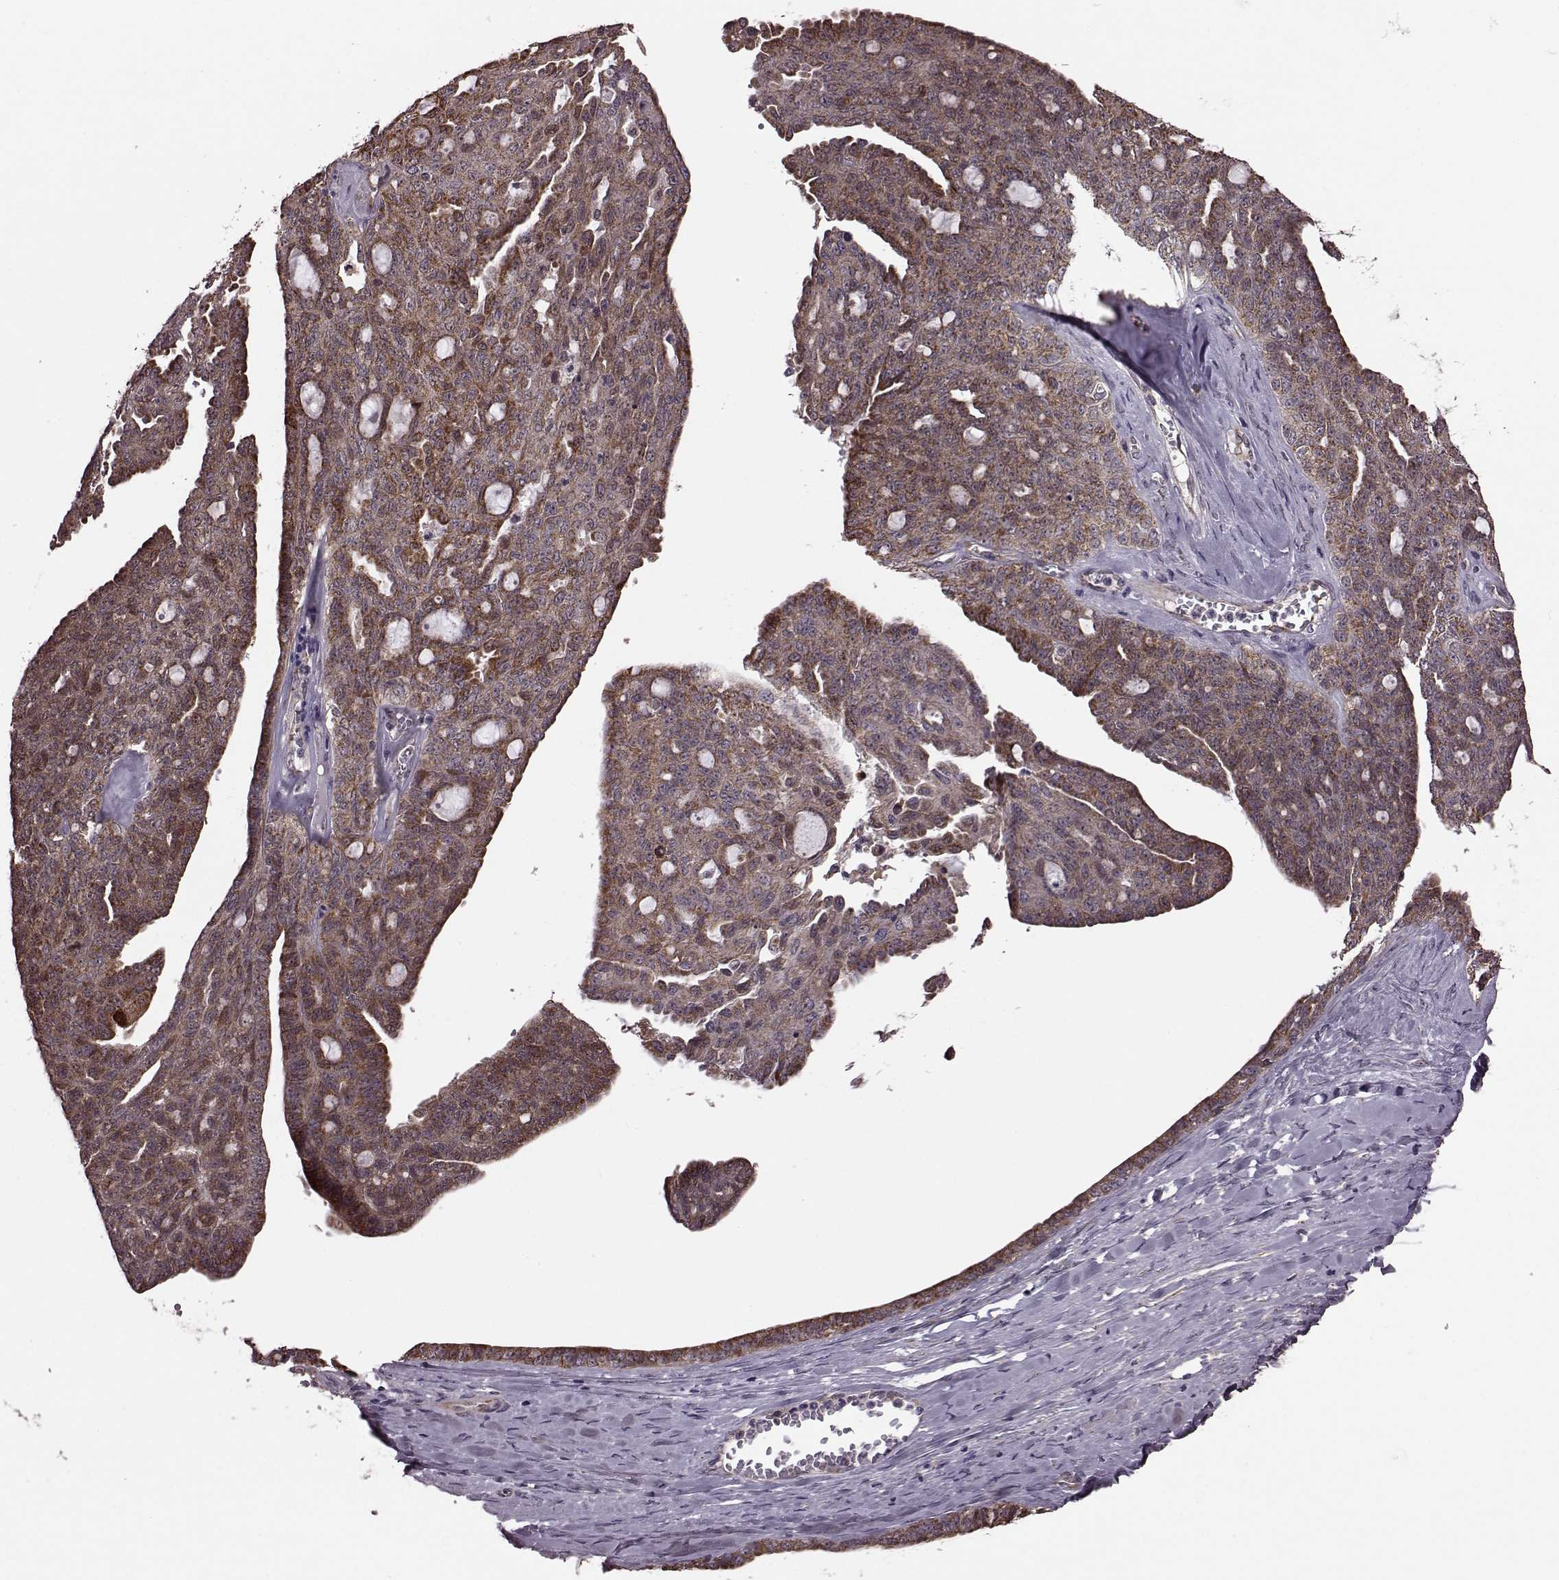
{"staining": {"intensity": "moderate", "quantity": ">75%", "location": "cytoplasmic/membranous"}, "tissue": "ovarian cancer", "cell_type": "Tumor cells", "image_type": "cancer", "snomed": [{"axis": "morphology", "description": "Cystadenocarcinoma, serous, NOS"}, {"axis": "topography", "description": "Ovary"}], "caption": "A medium amount of moderate cytoplasmic/membranous staining is identified in approximately >75% of tumor cells in ovarian serous cystadenocarcinoma tissue. The staining was performed using DAB (3,3'-diaminobenzidine), with brown indicating positive protein expression. Nuclei are stained blue with hematoxylin.", "gene": "PUDP", "patient": {"sex": "female", "age": 71}}